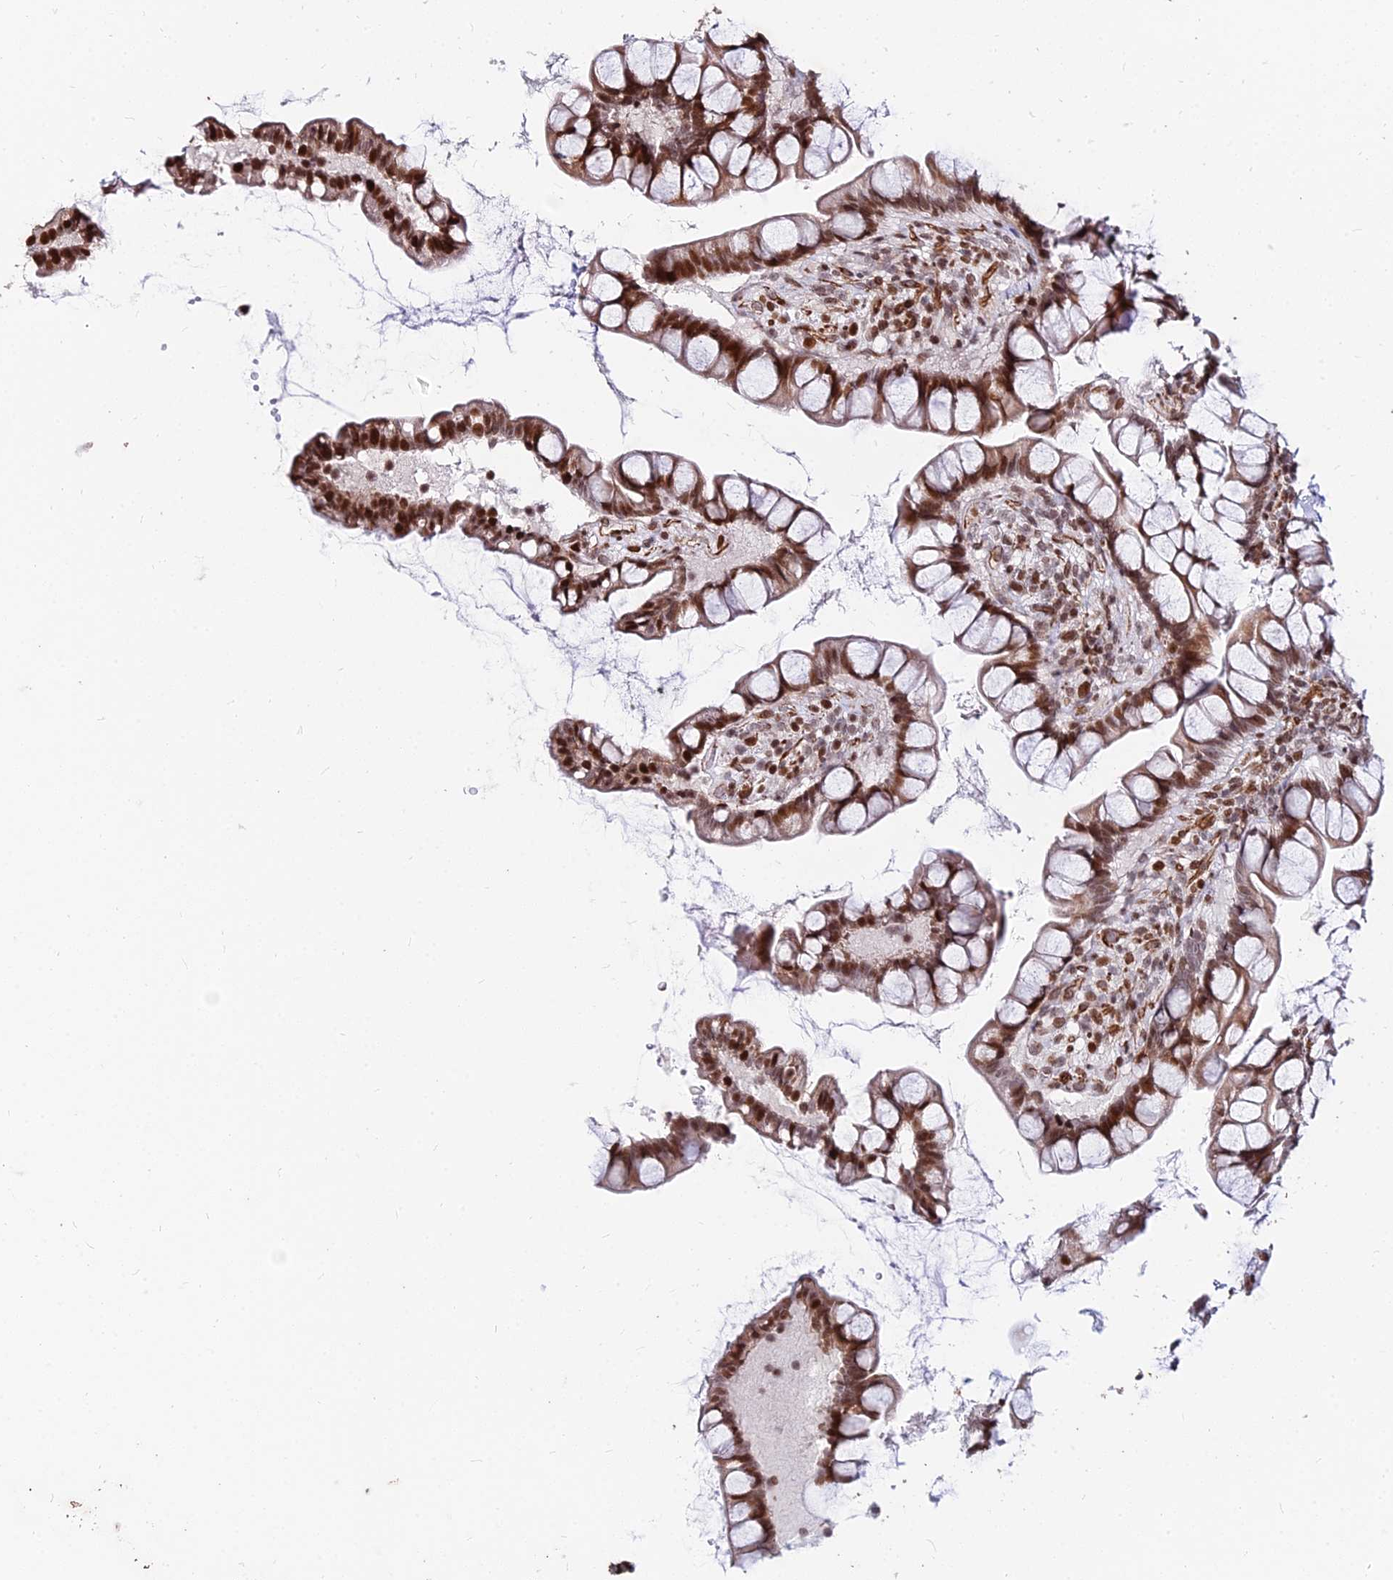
{"staining": {"intensity": "strong", "quantity": ">75%", "location": "nuclear"}, "tissue": "small intestine", "cell_type": "Glandular cells", "image_type": "normal", "snomed": [{"axis": "morphology", "description": "Normal tissue, NOS"}, {"axis": "topography", "description": "Small intestine"}], "caption": "Protein staining reveals strong nuclear positivity in approximately >75% of glandular cells in unremarkable small intestine.", "gene": "NYAP2", "patient": {"sex": "male", "age": 70}}